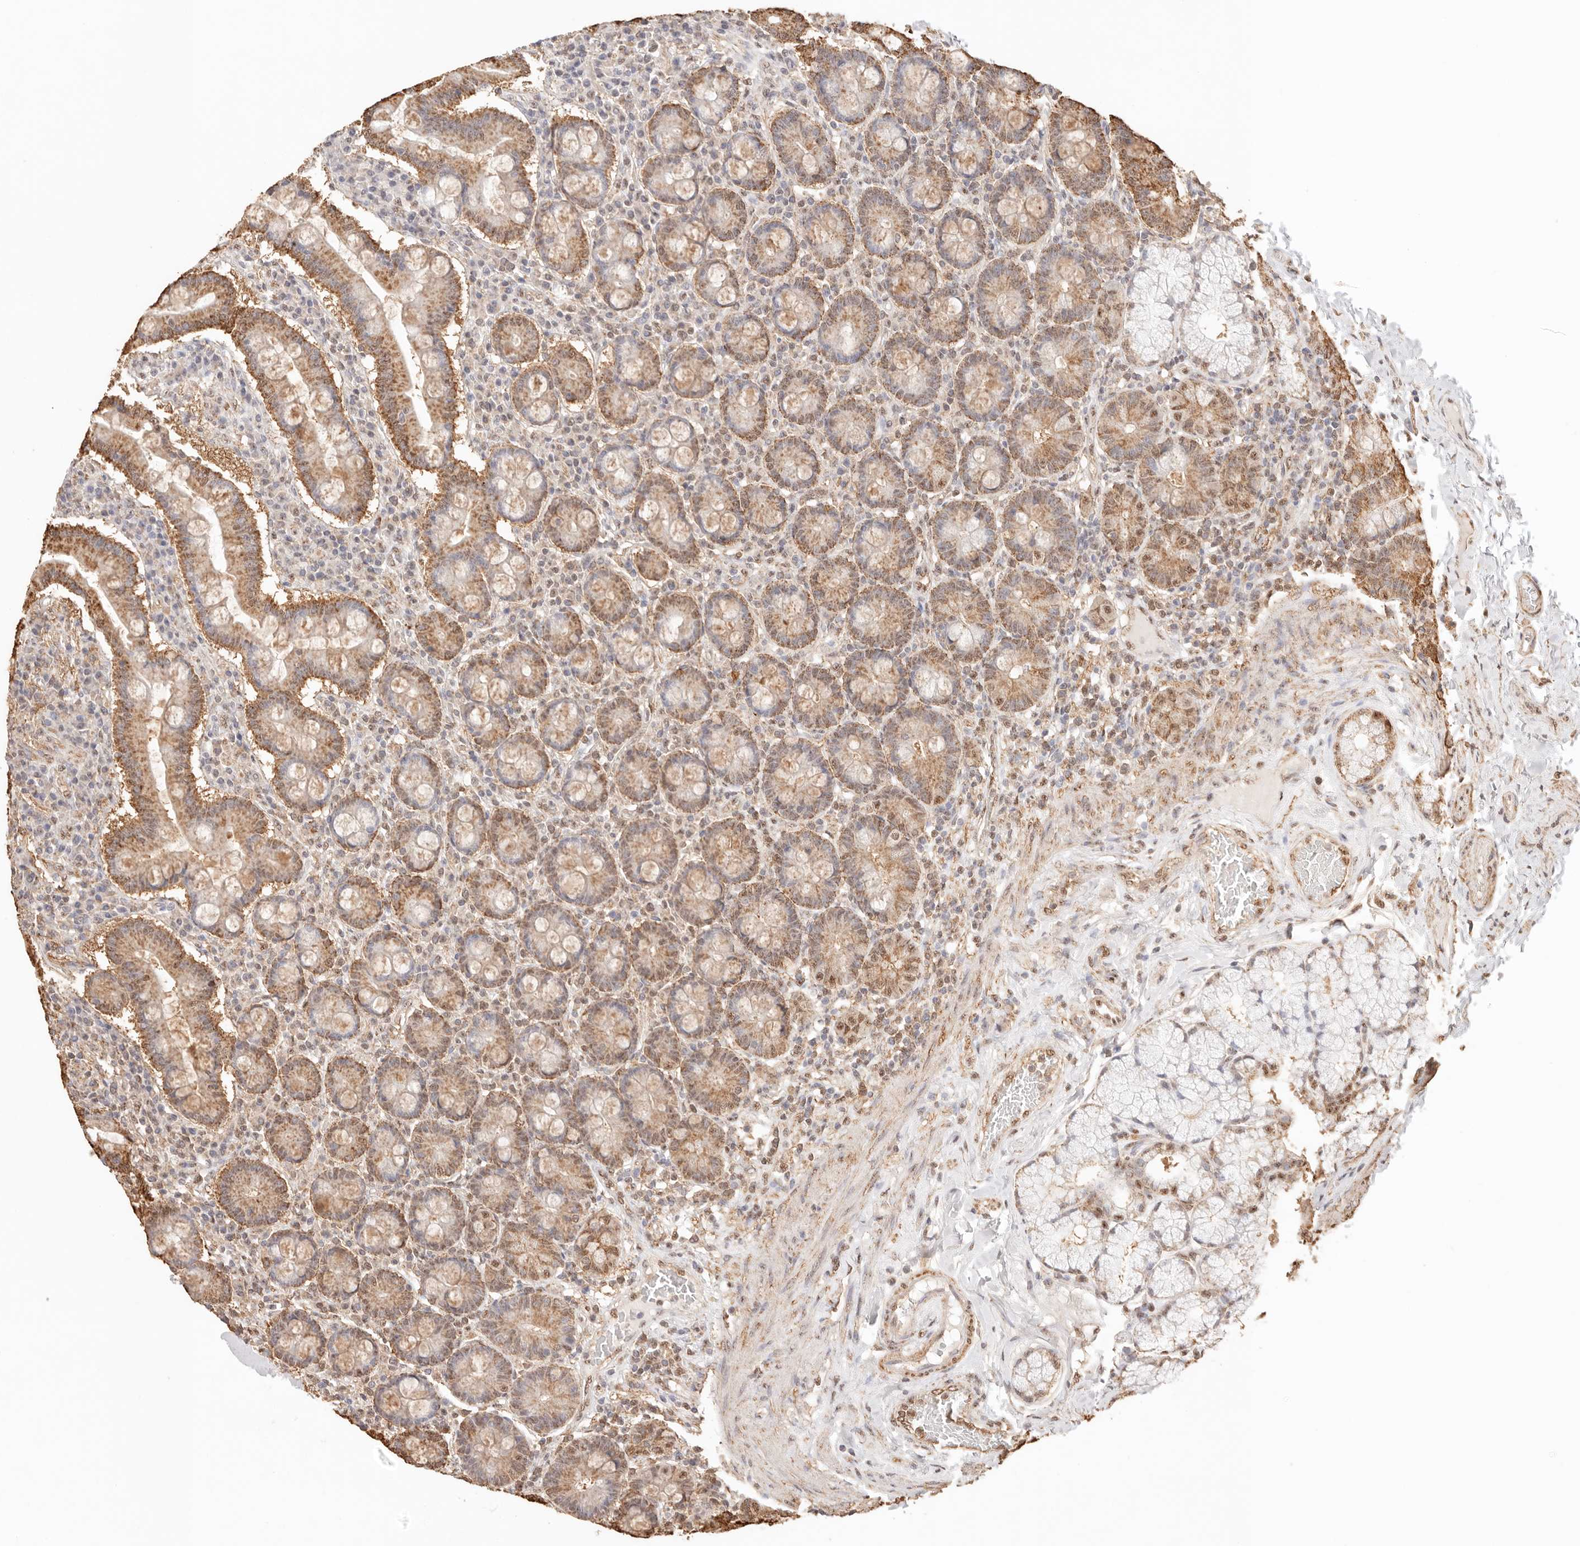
{"staining": {"intensity": "moderate", "quantity": ">75%", "location": "cytoplasmic/membranous,nuclear"}, "tissue": "duodenum", "cell_type": "Glandular cells", "image_type": "normal", "snomed": [{"axis": "morphology", "description": "Normal tissue, NOS"}, {"axis": "topography", "description": "Duodenum"}], "caption": "Immunohistochemical staining of benign duodenum reveals >75% levels of moderate cytoplasmic/membranous,nuclear protein expression in about >75% of glandular cells.", "gene": "IL1R2", "patient": {"sex": "male", "age": 50}}